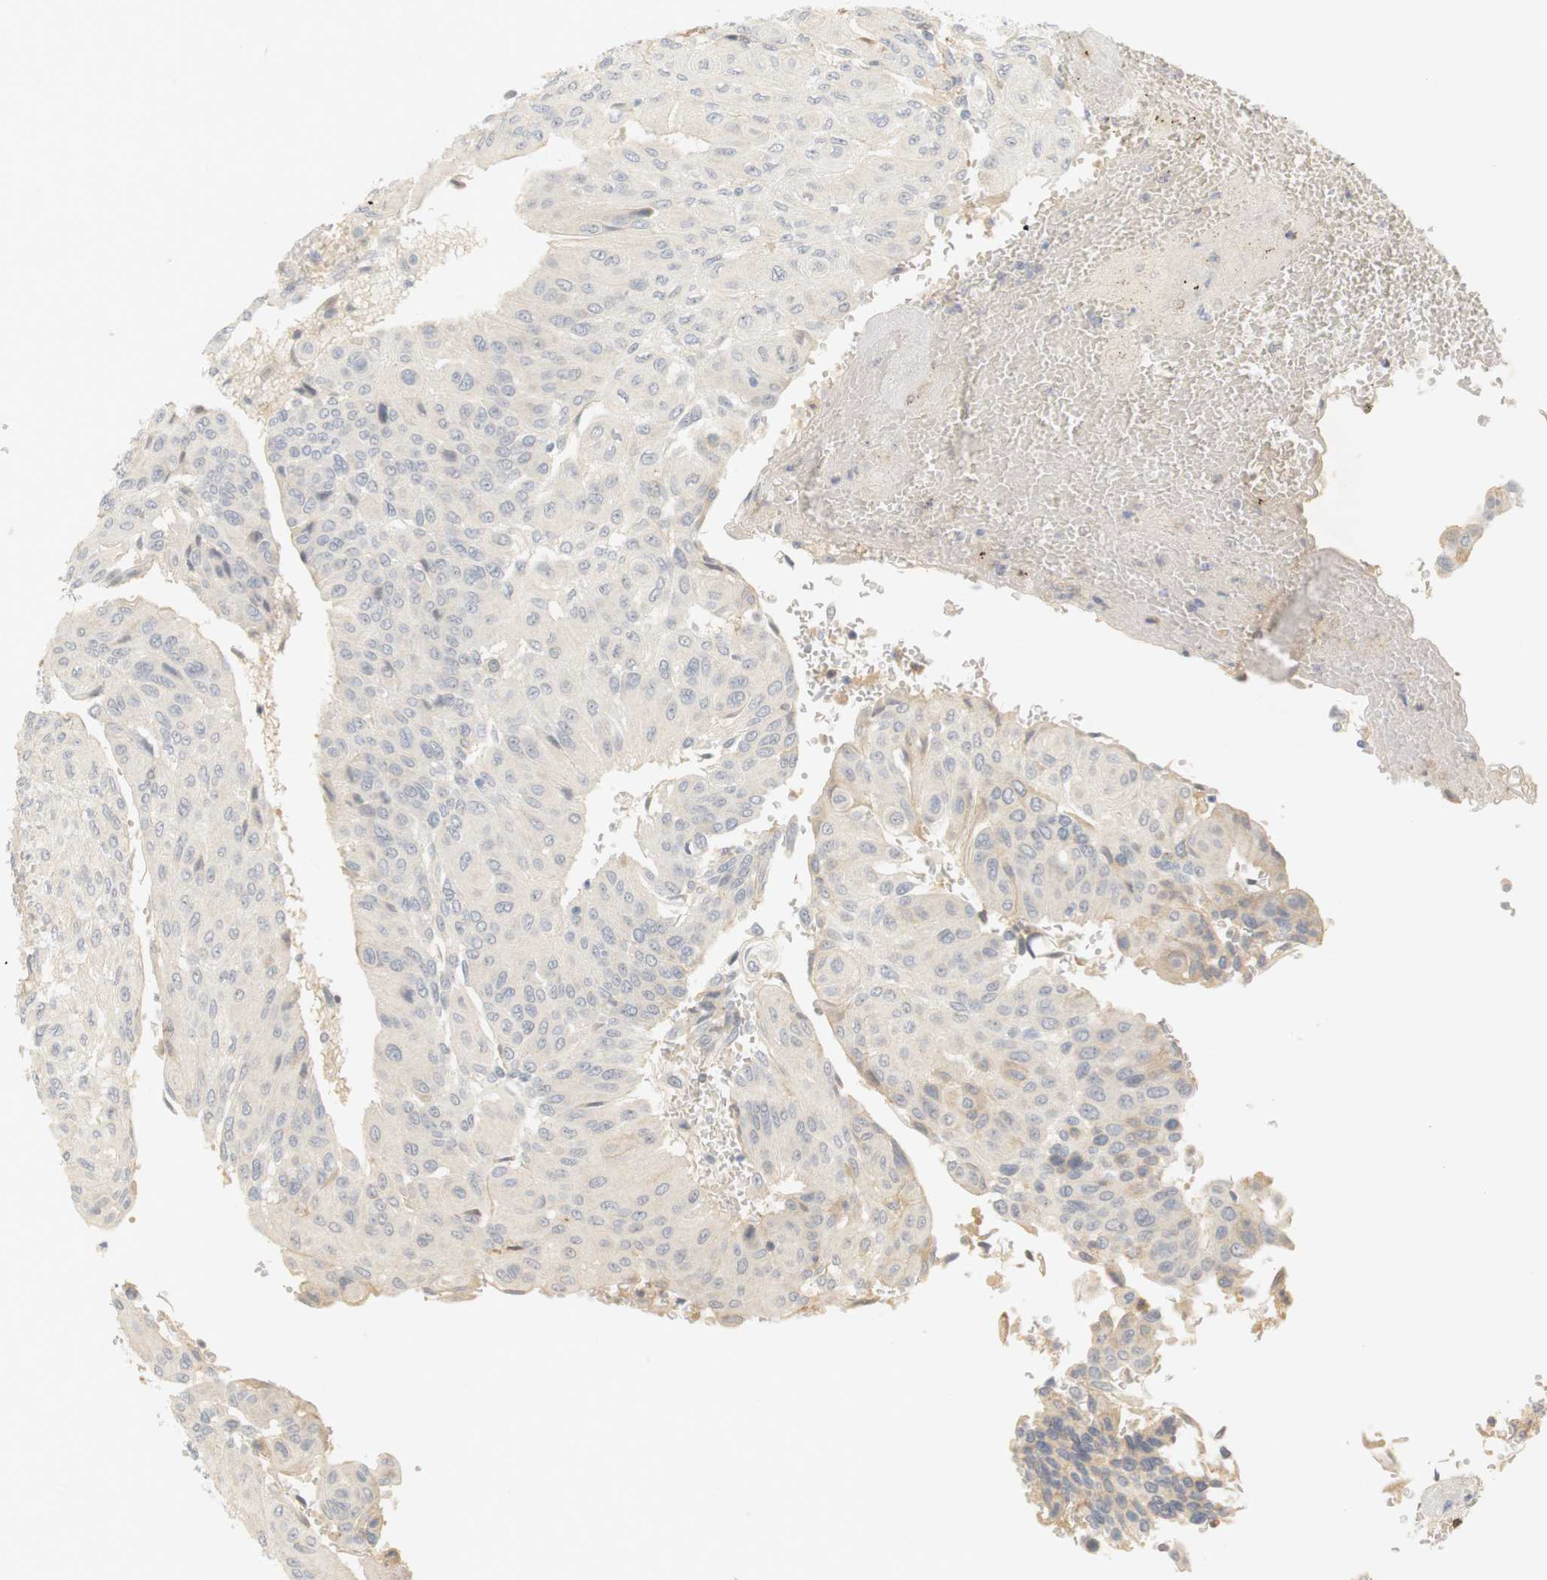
{"staining": {"intensity": "negative", "quantity": "none", "location": "none"}, "tissue": "urothelial cancer", "cell_type": "Tumor cells", "image_type": "cancer", "snomed": [{"axis": "morphology", "description": "Urothelial carcinoma, High grade"}, {"axis": "topography", "description": "Urinary bladder"}], "caption": "This is a micrograph of immunohistochemistry (IHC) staining of urothelial carcinoma (high-grade), which shows no positivity in tumor cells.", "gene": "RTN3", "patient": {"sex": "male", "age": 66}}